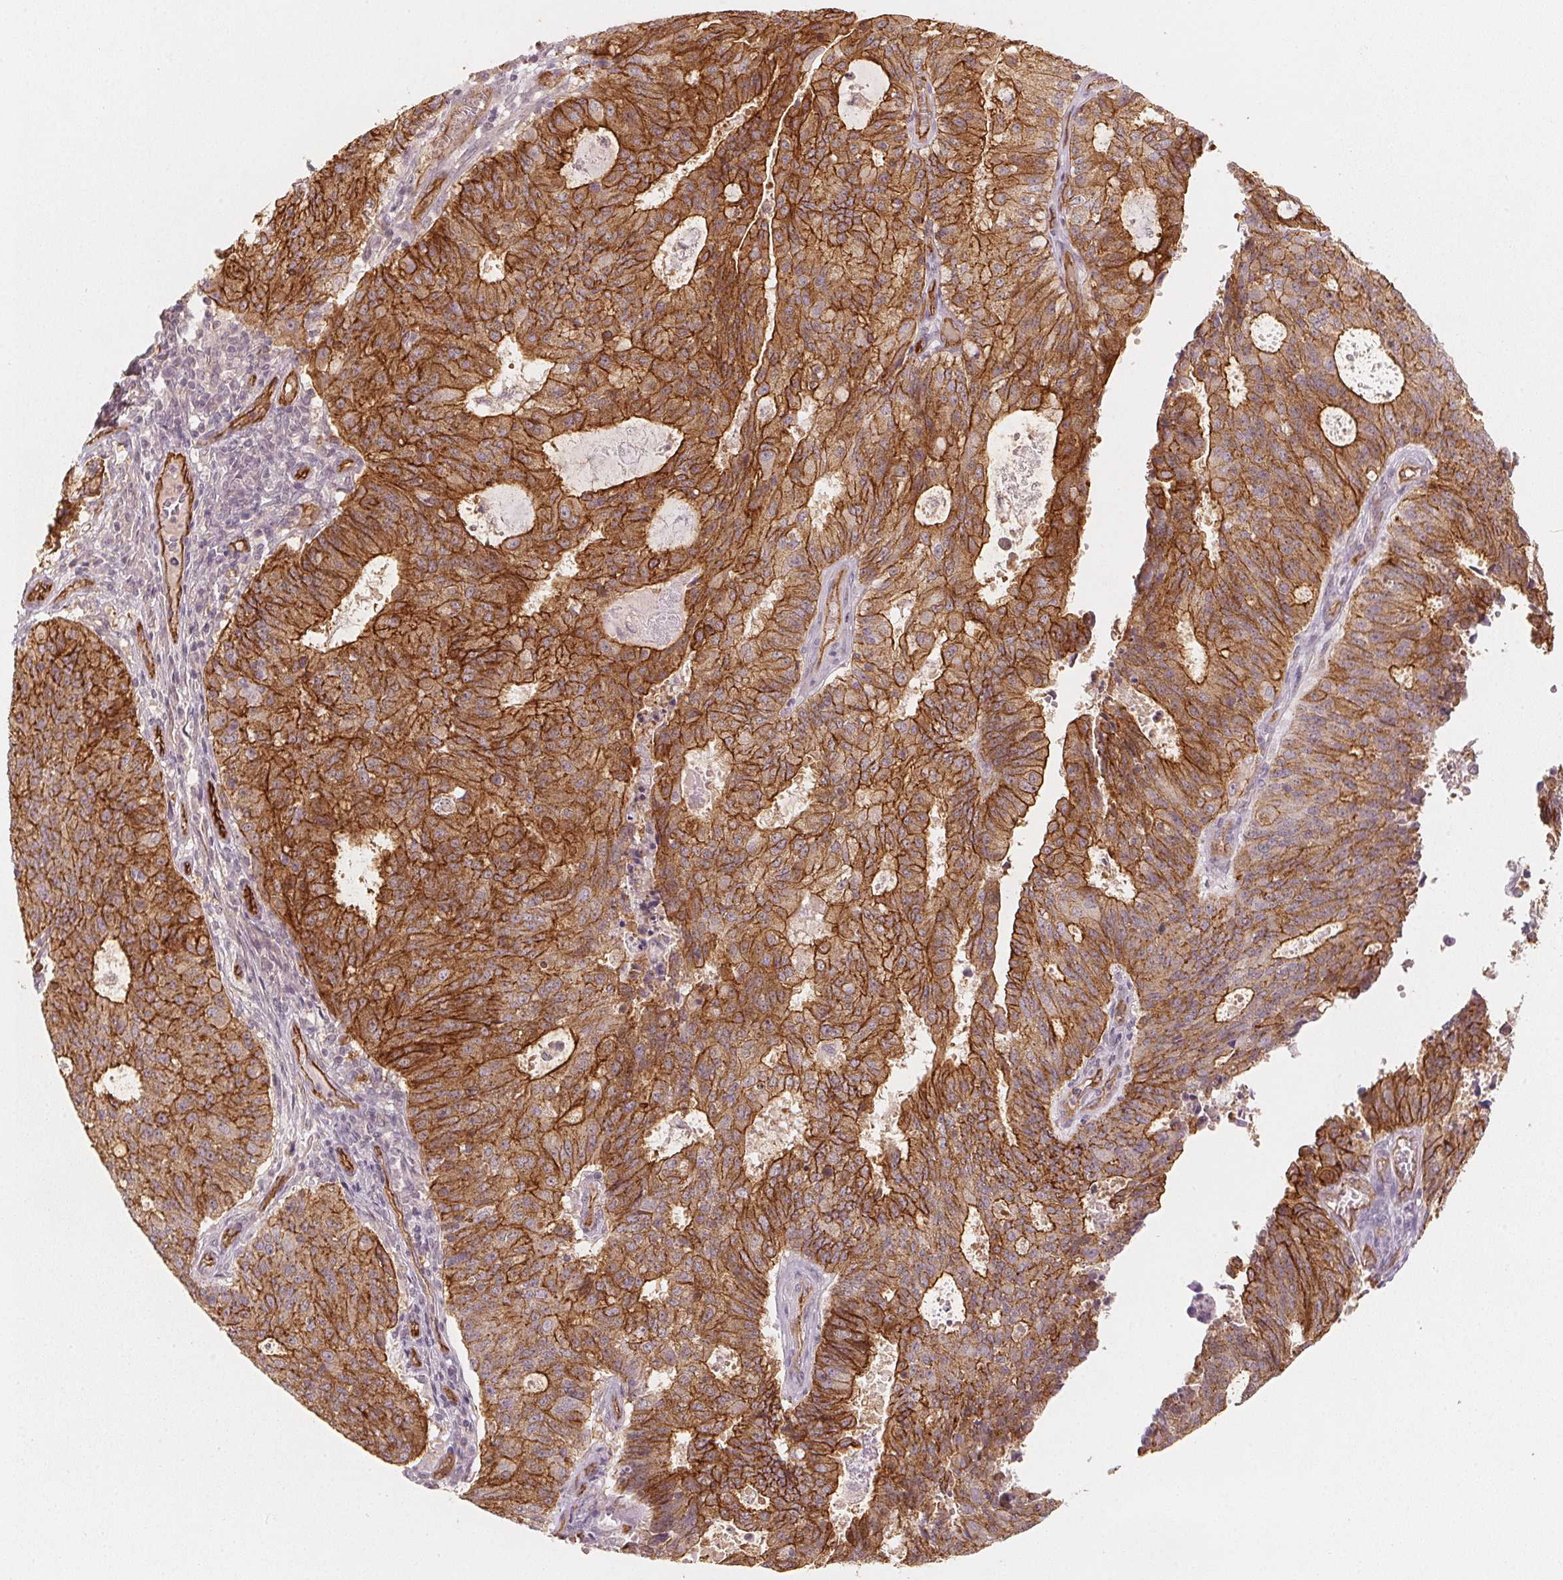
{"staining": {"intensity": "moderate", "quantity": ">75%", "location": "cytoplasmic/membranous"}, "tissue": "endometrial cancer", "cell_type": "Tumor cells", "image_type": "cancer", "snomed": [{"axis": "morphology", "description": "Adenocarcinoma, NOS"}, {"axis": "topography", "description": "Endometrium"}], "caption": "Immunohistochemistry histopathology image of human adenocarcinoma (endometrial) stained for a protein (brown), which displays medium levels of moderate cytoplasmic/membranous positivity in approximately >75% of tumor cells.", "gene": "CIB1", "patient": {"sex": "female", "age": 82}}